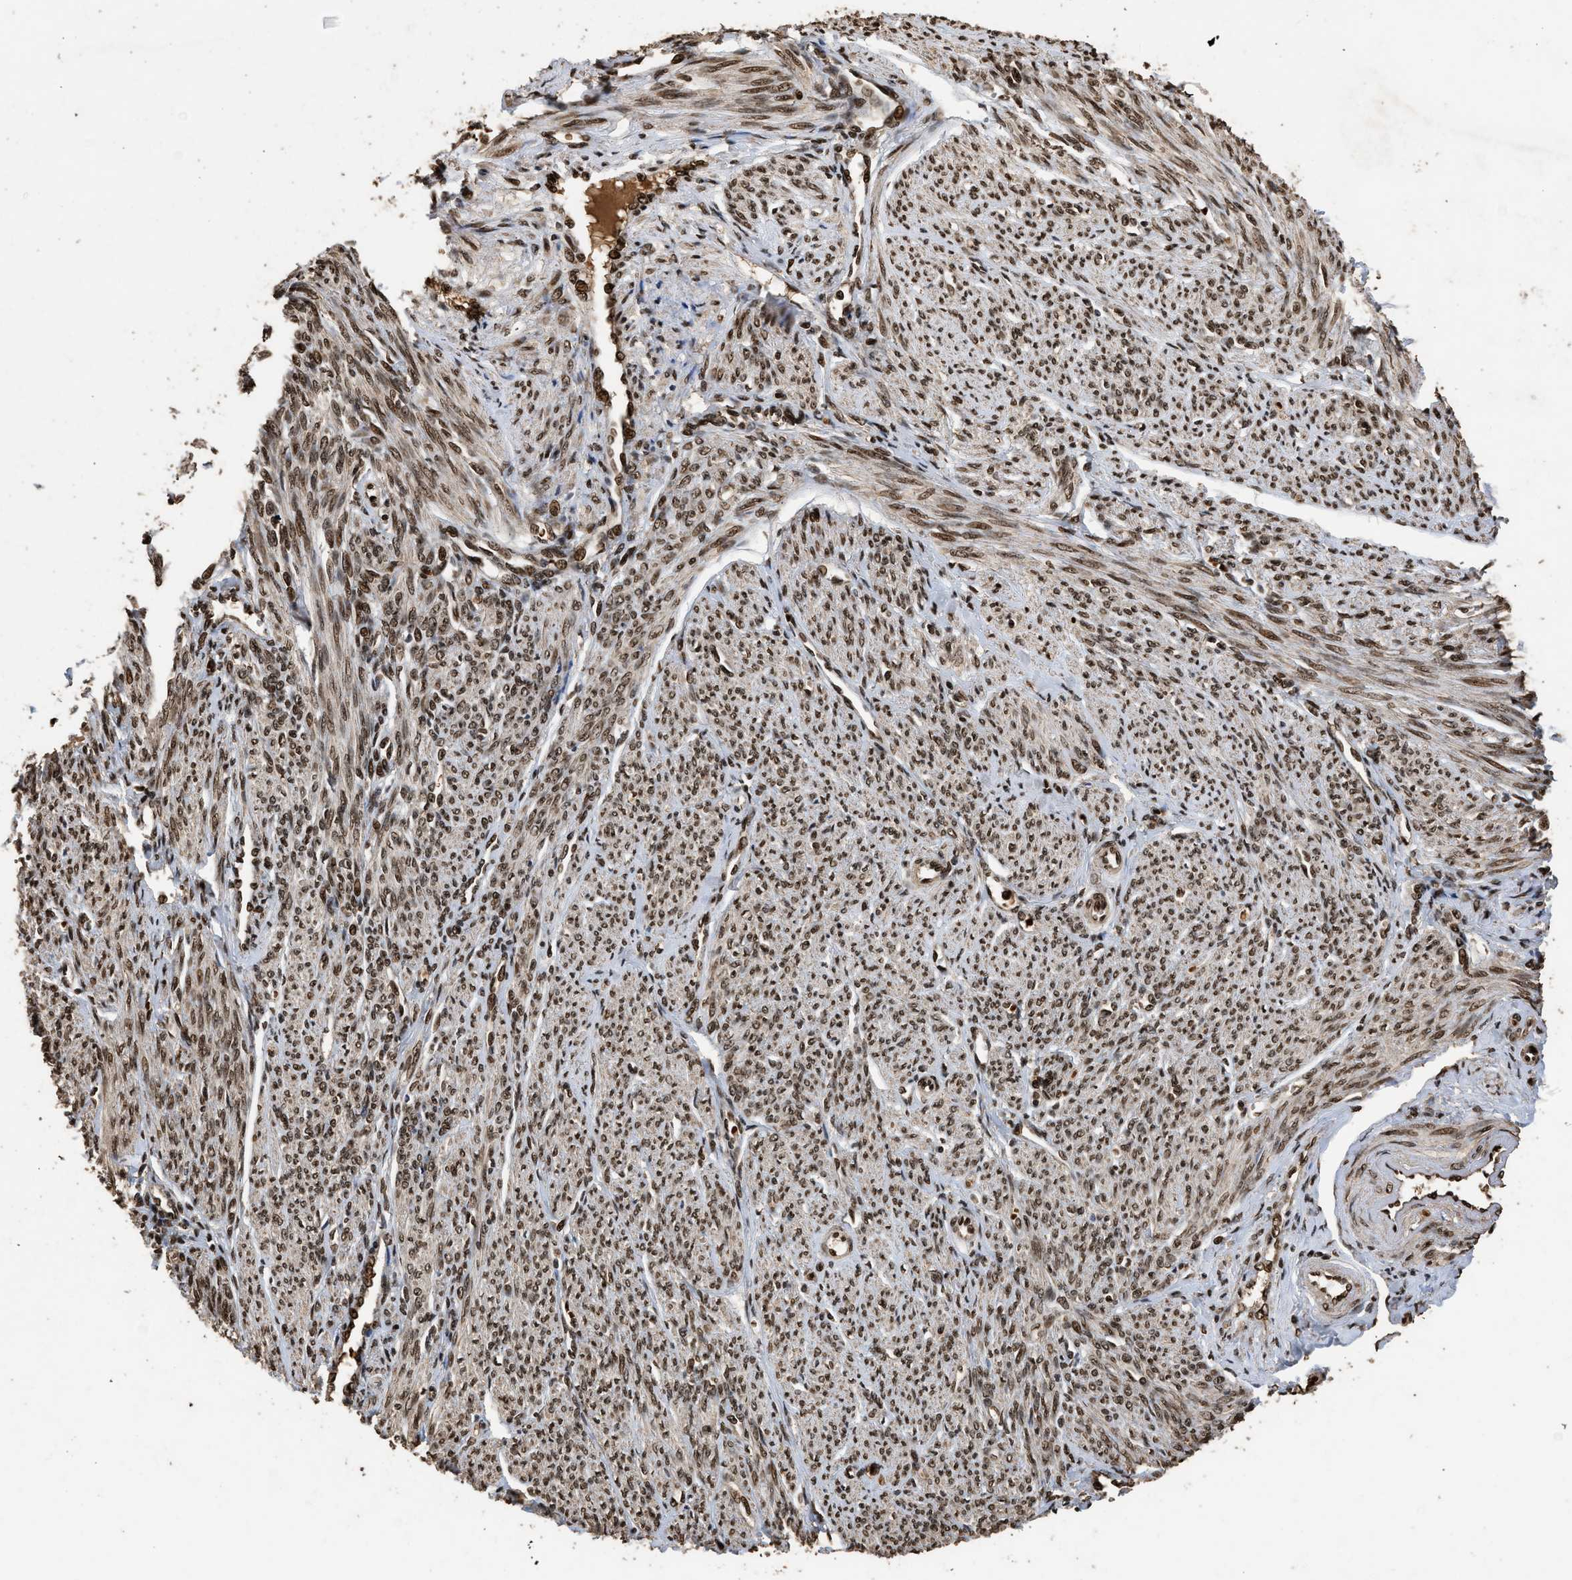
{"staining": {"intensity": "strong", "quantity": ">75%", "location": "cytoplasmic/membranous,nuclear"}, "tissue": "smooth muscle", "cell_type": "Smooth muscle cells", "image_type": "normal", "snomed": [{"axis": "morphology", "description": "Normal tissue, NOS"}, {"axis": "topography", "description": "Smooth muscle"}], "caption": "Immunohistochemistry (IHC) (DAB (3,3'-diaminobenzidine)) staining of benign smooth muscle displays strong cytoplasmic/membranous,nuclear protein expression in approximately >75% of smooth muscle cells.", "gene": "PPP4R3B", "patient": {"sex": "female", "age": 65}}